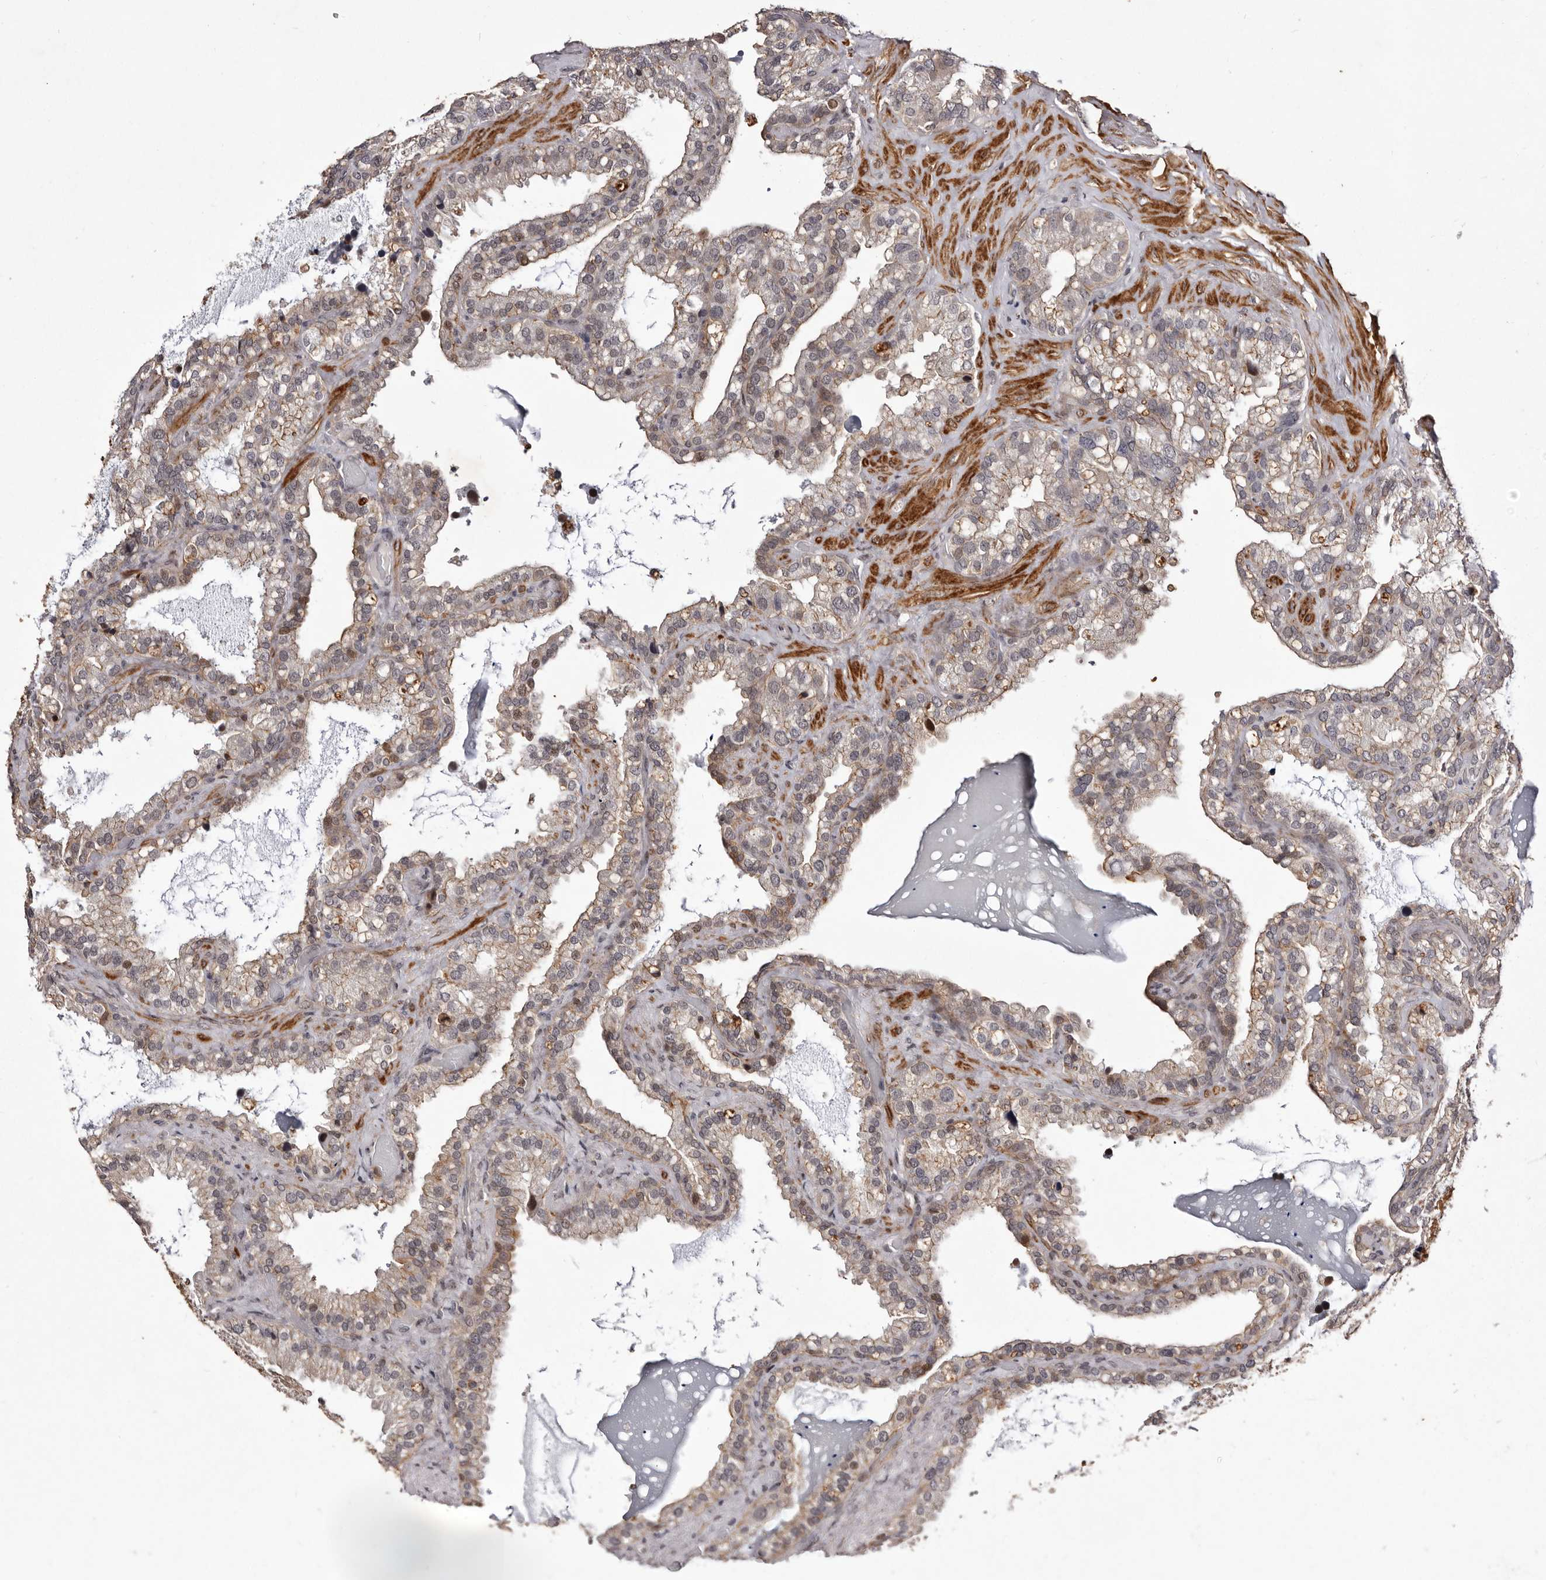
{"staining": {"intensity": "weak", "quantity": "25%-75%", "location": "cytoplasmic/membranous,nuclear"}, "tissue": "seminal vesicle", "cell_type": "Glandular cells", "image_type": "normal", "snomed": [{"axis": "morphology", "description": "Normal tissue, NOS"}, {"axis": "topography", "description": "Prostate"}, {"axis": "topography", "description": "Seminal veicle"}], "caption": "Approximately 25%-75% of glandular cells in unremarkable seminal vesicle demonstrate weak cytoplasmic/membranous,nuclear protein positivity as visualized by brown immunohistochemical staining.", "gene": "FBXO5", "patient": {"sex": "male", "age": 68}}